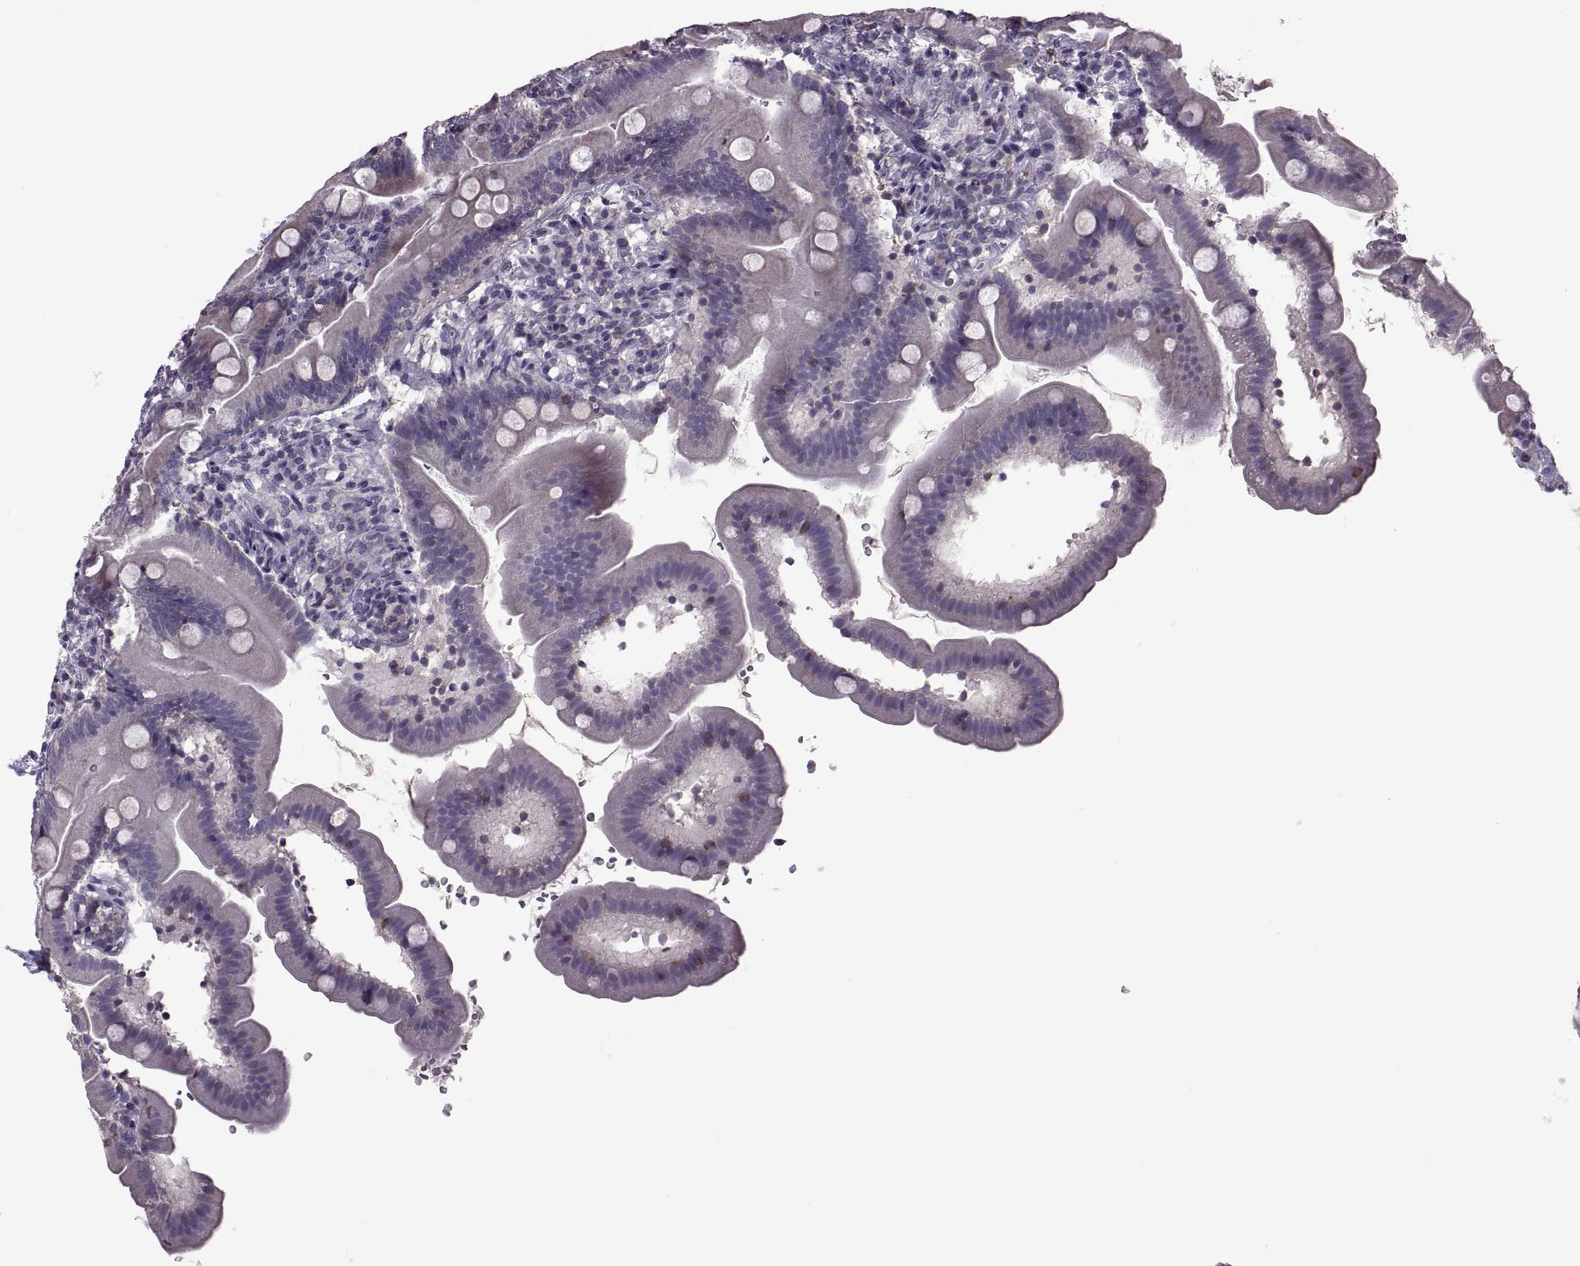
{"staining": {"intensity": "moderate", "quantity": "<25%", "location": "cytoplasmic/membranous"}, "tissue": "duodenum", "cell_type": "Glandular cells", "image_type": "normal", "snomed": [{"axis": "morphology", "description": "Normal tissue, NOS"}, {"axis": "topography", "description": "Duodenum"}], "caption": "This photomicrograph exhibits unremarkable duodenum stained with immunohistochemistry (IHC) to label a protein in brown. The cytoplasmic/membranous of glandular cells show moderate positivity for the protein. Nuclei are counter-stained blue.", "gene": "PABPC1", "patient": {"sex": "female", "age": 67}}